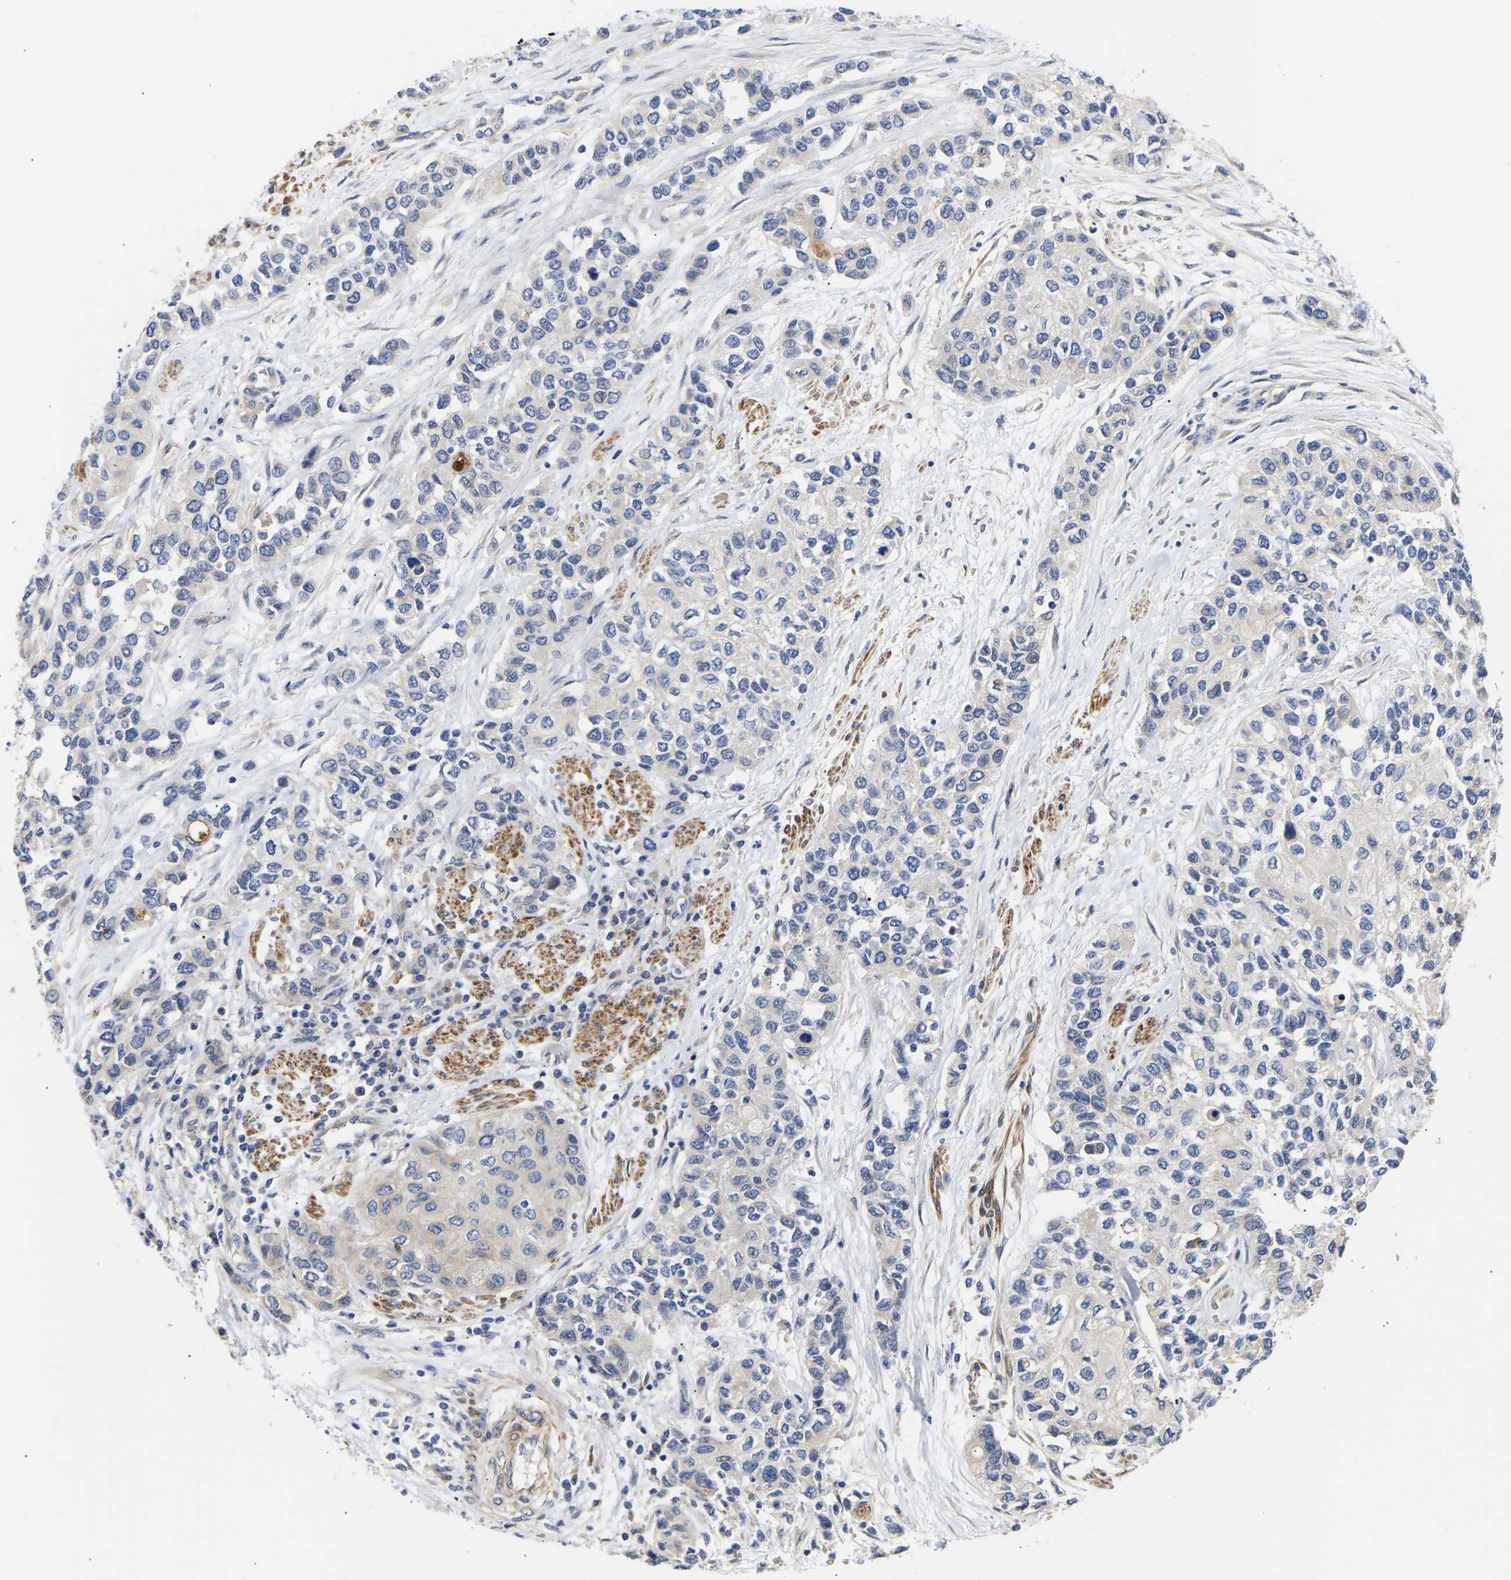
{"staining": {"intensity": "weak", "quantity": "<25%", "location": "cytoplasmic/membranous"}, "tissue": "urothelial cancer", "cell_type": "Tumor cells", "image_type": "cancer", "snomed": [{"axis": "morphology", "description": "Urothelial carcinoma, High grade"}, {"axis": "topography", "description": "Urinary bladder"}], "caption": "This photomicrograph is of high-grade urothelial carcinoma stained with immunohistochemistry (IHC) to label a protein in brown with the nuclei are counter-stained blue. There is no positivity in tumor cells.", "gene": "KASH5", "patient": {"sex": "female", "age": 56}}